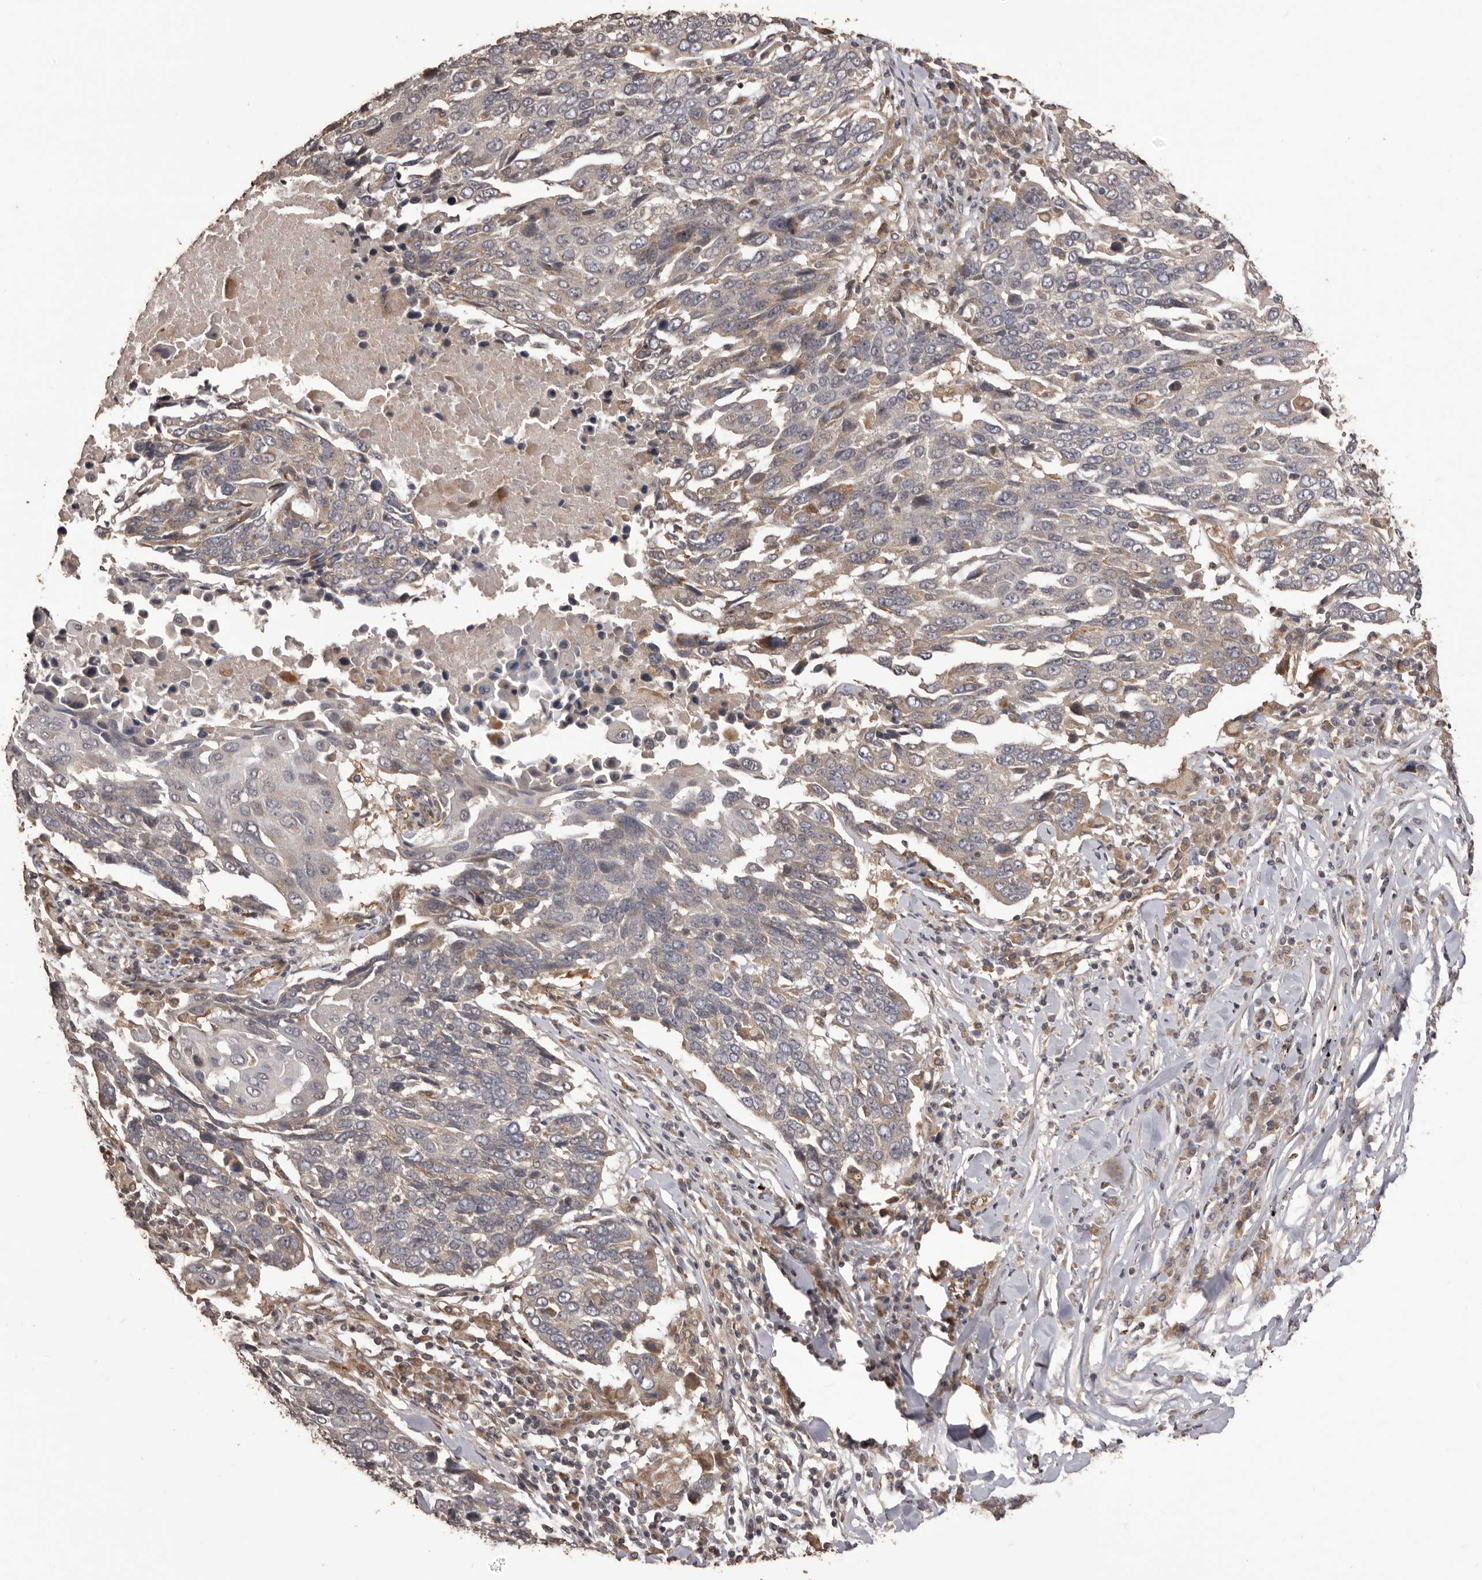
{"staining": {"intensity": "weak", "quantity": "<25%", "location": "cytoplasmic/membranous"}, "tissue": "lung cancer", "cell_type": "Tumor cells", "image_type": "cancer", "snomed": [{"axis": "morphology", "description": "Squamous cell carcinoma, NOS"}, {"axis": "topography", "description": "Lung"}], "caption": "High power microscopy image of an immunohistochemistry (IHC) micrograph of squamous cell carcinoma (lung), revealing no significant positivity in tumor cells.", "gene": "QRSL1", "patient": {"sex": "male", "age": 66}}